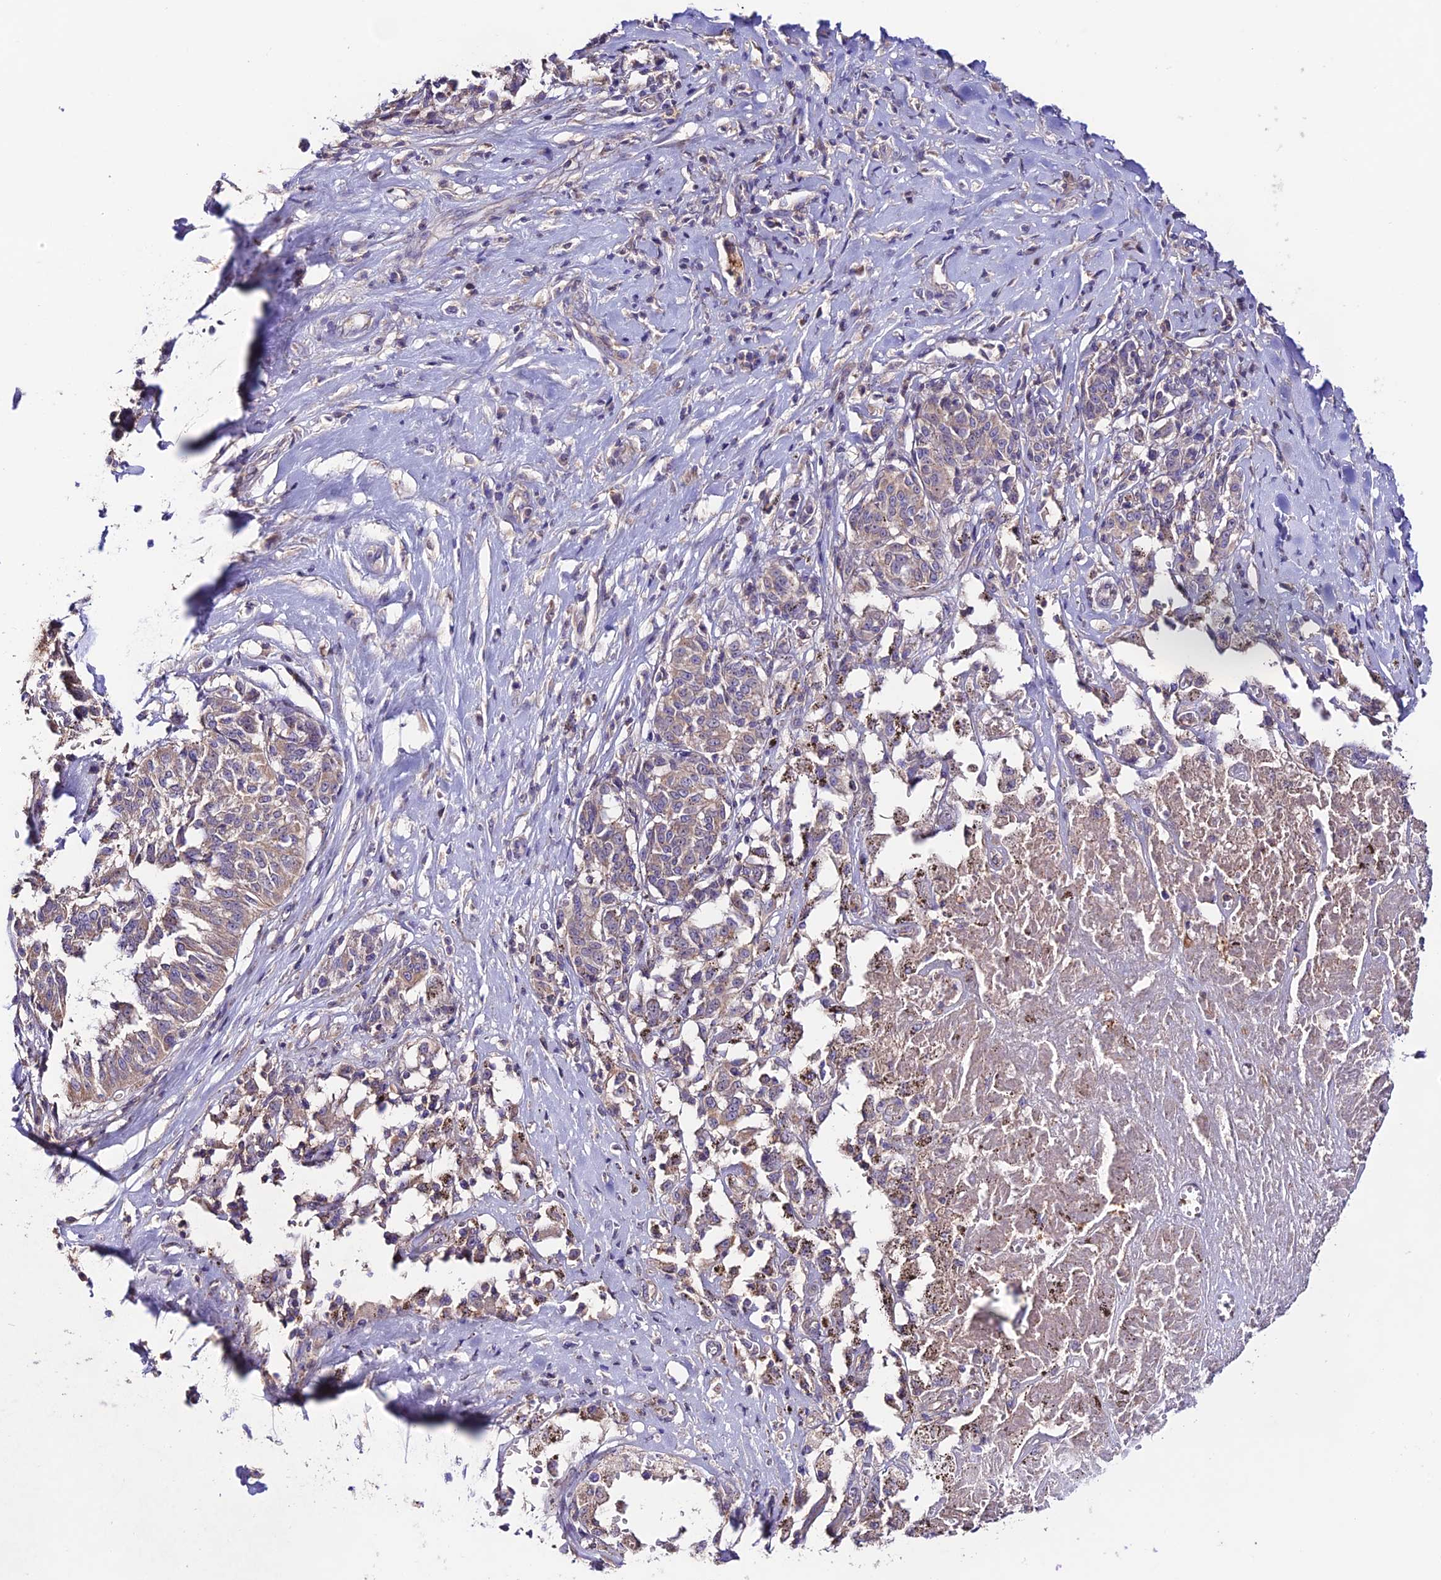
{"staining": {"intensity": "weak", "quantity": "25%-75%", "location": "cytoplasmic/membranous"}, "tissue": "melanoma", "cell_type": "Tumor cells", "image_type": "cancer", "snomed": [{"axis": "morphology", "description": "Malignant melanoma, NOS"}, {"axis": "topography", "description": "Skin"}], "caption": "High-magnification brightfield microscopy of malignant melanoma stained with DAB (3,3'-diaminobenzidine) (brown) and counterstained with hematoxylin (blue). tumor cells exhibit weak cytoplasmic/membranous expression is appreciated in about25%-75% of cells.", "gene": "BRME1", "patient": {"sex": "female", "age": 72}}